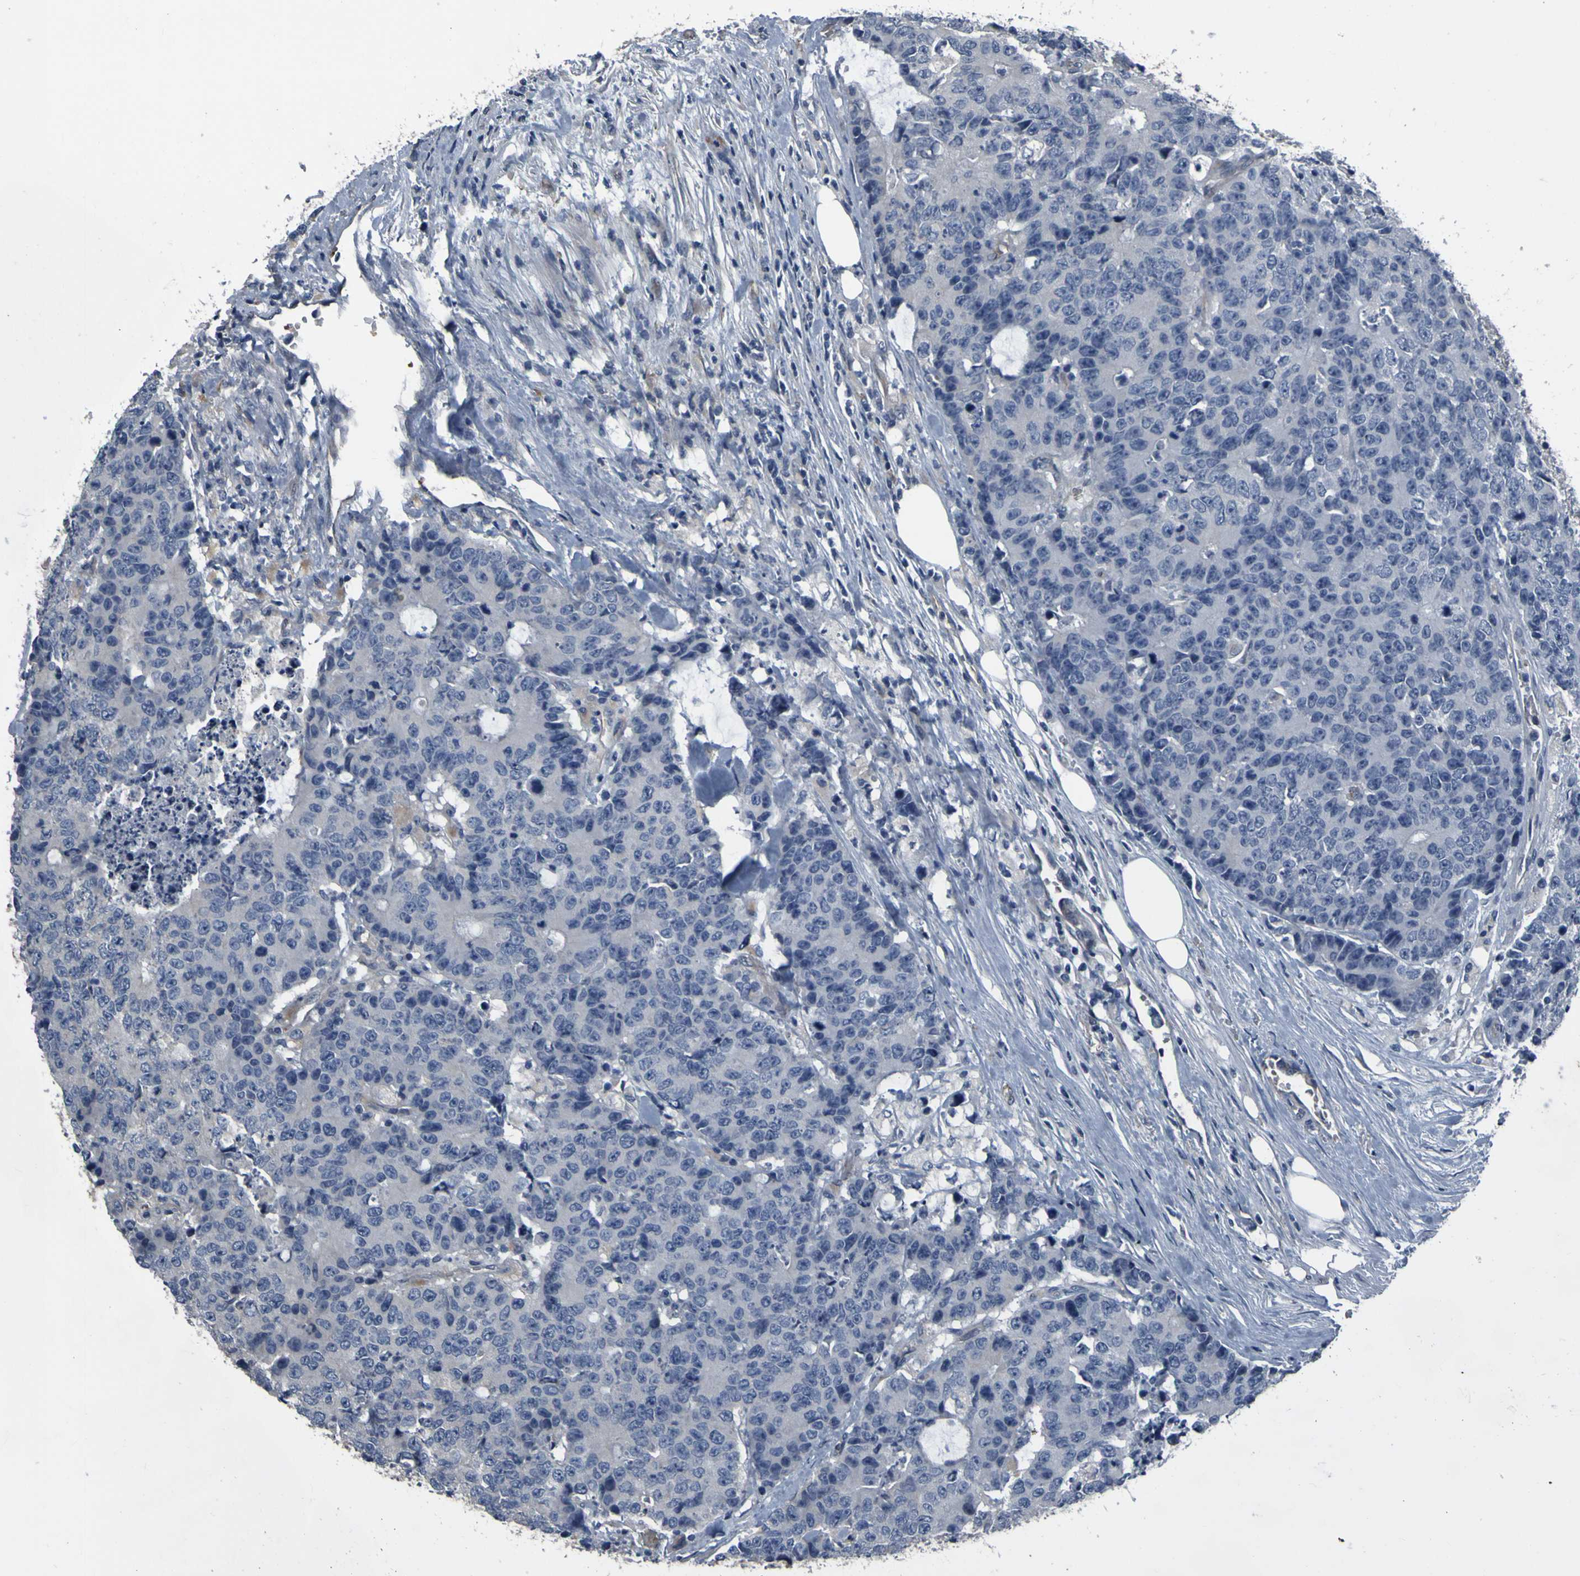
{"staining": {"intensity": "negative", "quantity": "none", "location": "none"}, "tissue": "colorectal cancer", "cell_type": "Tumor cells", "image_type": "cancer", "snomed": [{"axis": "morphology", "description": "Adenocarcinoma, NOS"}, {"axis": "topography", "description": "Colon"}], "caption": "Tumor cells show no significant protein positivity in colorectal adenocarcinoma. The staining was performed using DAB to visualize the protein expression in brown, while the nuclei were stained in blue with hematoxylin (Magnification: 20x).", "gene": "GRAMD1A", "patient": {"sex": "female", "age": 86}}